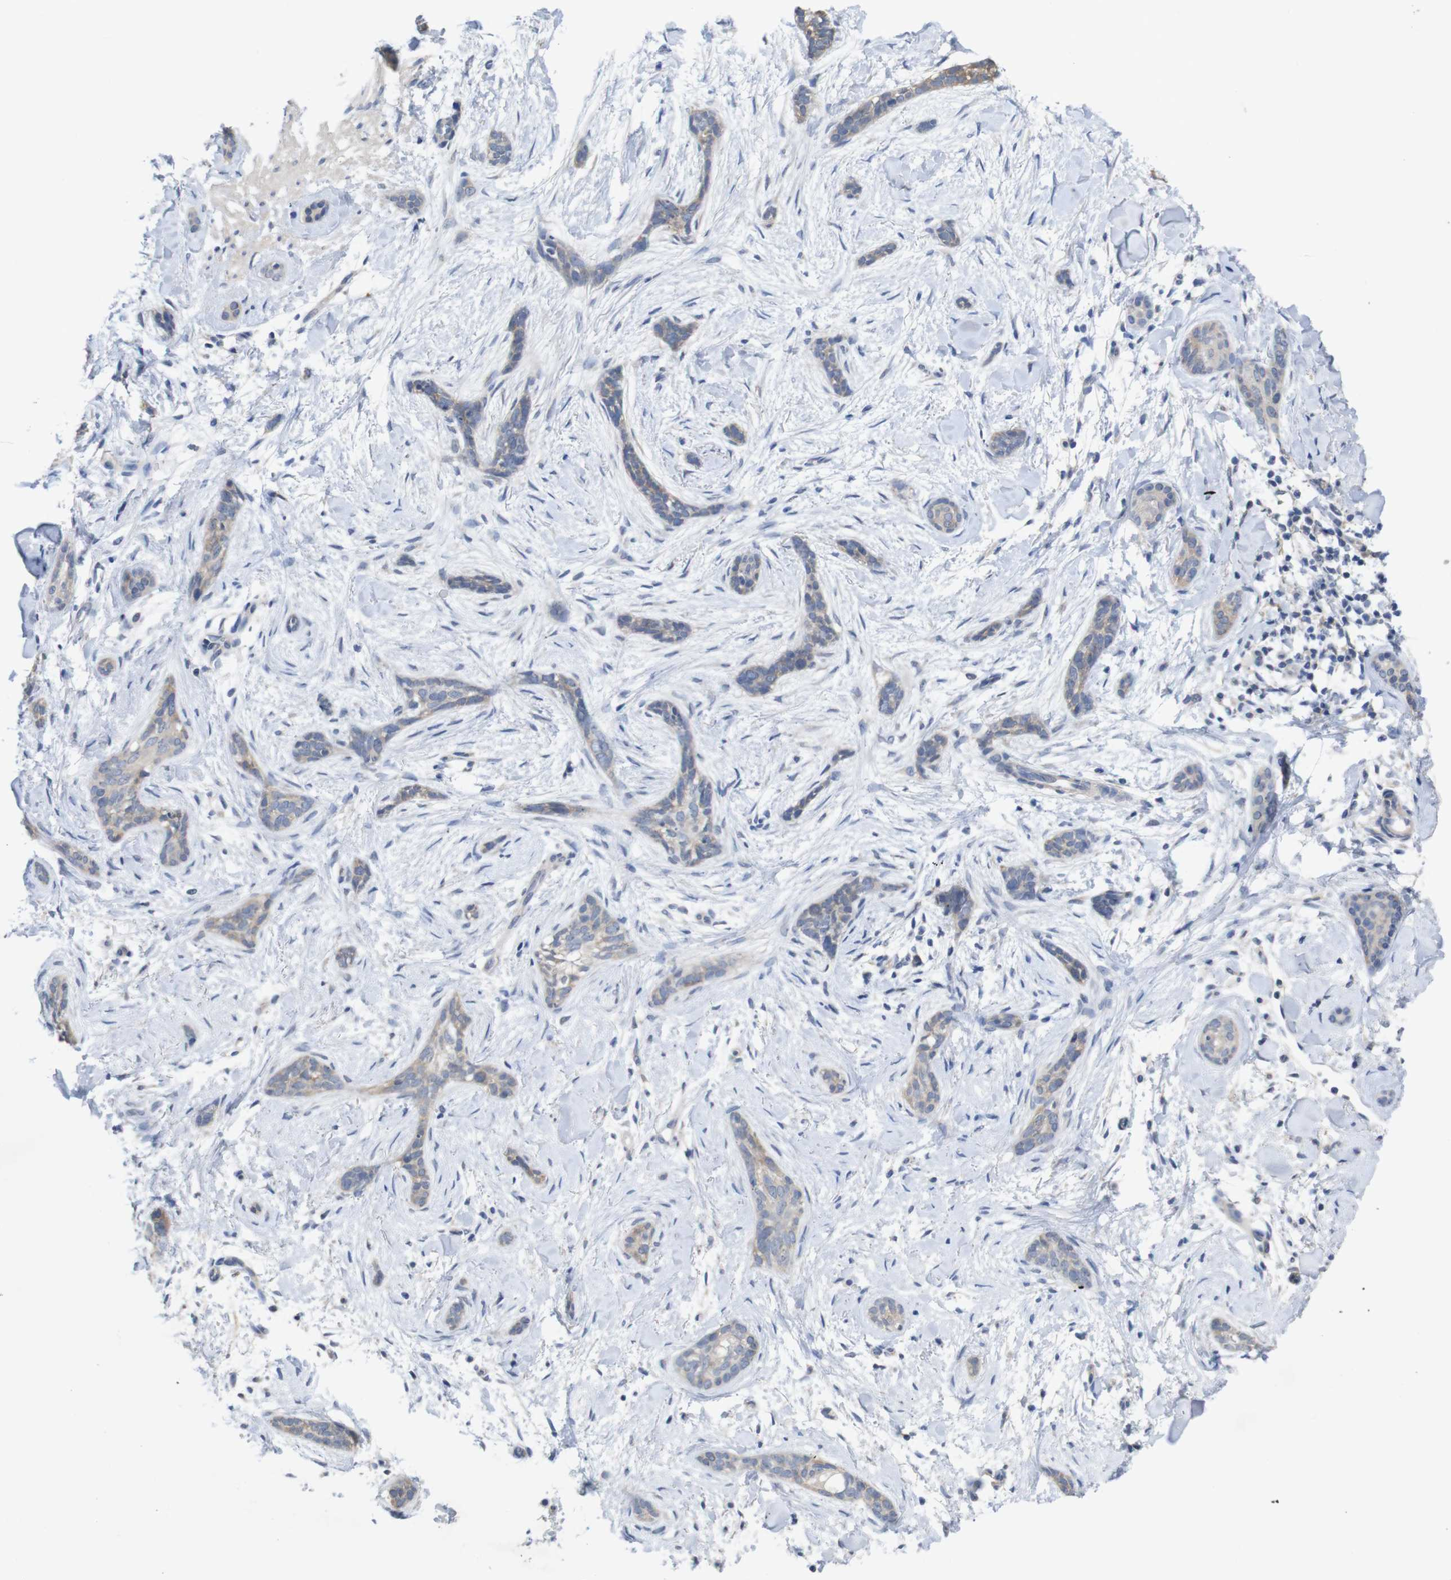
{"staining": {"intensity": "weak", "quantity": "25%-75%", "location": "cytoplasmic/membranous"}, "tissue": "skin cancer", "cell_type": "Tumor cells", "image_type": "cancer", "snomed": [{"axis": "morphology", "description": "Basal cell carcinoma"}, {"axis": "morphology", "description": "Adnexal tumor, benign"}, {"axis": "topography", "description": "Skin"}], "caption": "There is low levels of weak cytoplasmic/membranous positivity in tumor cells of skin basal cell carcinoma, as demonstrated by immunohistochemical staining (brown color).", "gene": "BCAR3", "patient": {"sex": "female", "age": 42}}